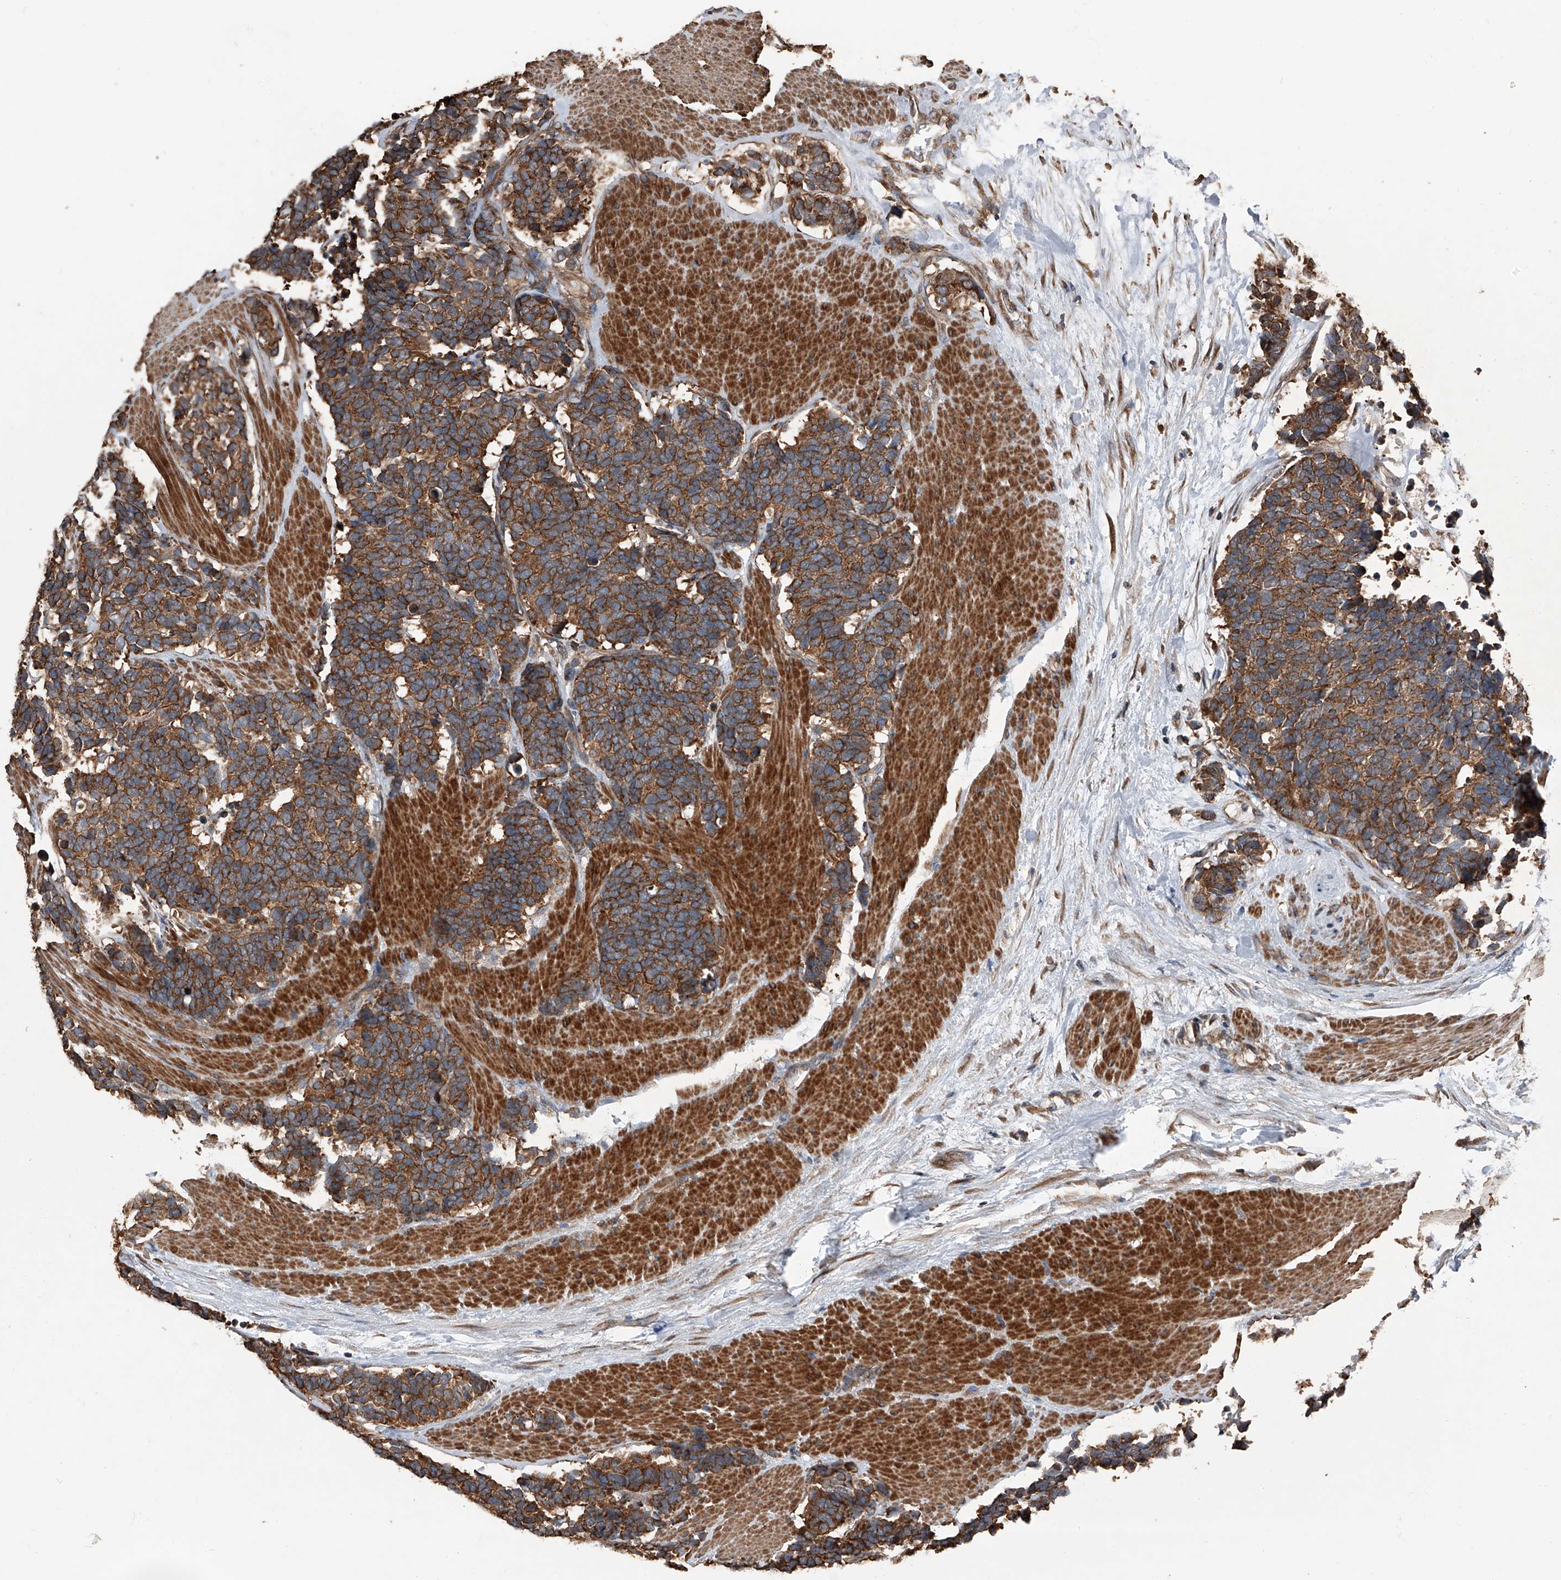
{"staining": {"intensity": "moderate", "quantity": ">75%", "location": "cytoplasmic/membranous"}, "tissue": "carcinoid", "cell_type": "Tumor cells", "image_type": "cancer", "snomed": [{"axis": "morphology", "description": "Carcinoma, NOS"}, {"axis": "morphology", "description": "Carcinoid, malignant, NOS"}, {"axis": "topography", "description": "Urinary bladder"}], "caption": "The photomicrograph demonstrates staining of carcinoid, revealing moderate cytoplasmic/membranous protein staining (brown color) within tumor cells. Using DAB (brown) and hematoxylin (blue) stains, captured at high magnification using brightfield microscopy.", "gene": "KCNJ2", "patient": {"sex": "male", "age": 57}}